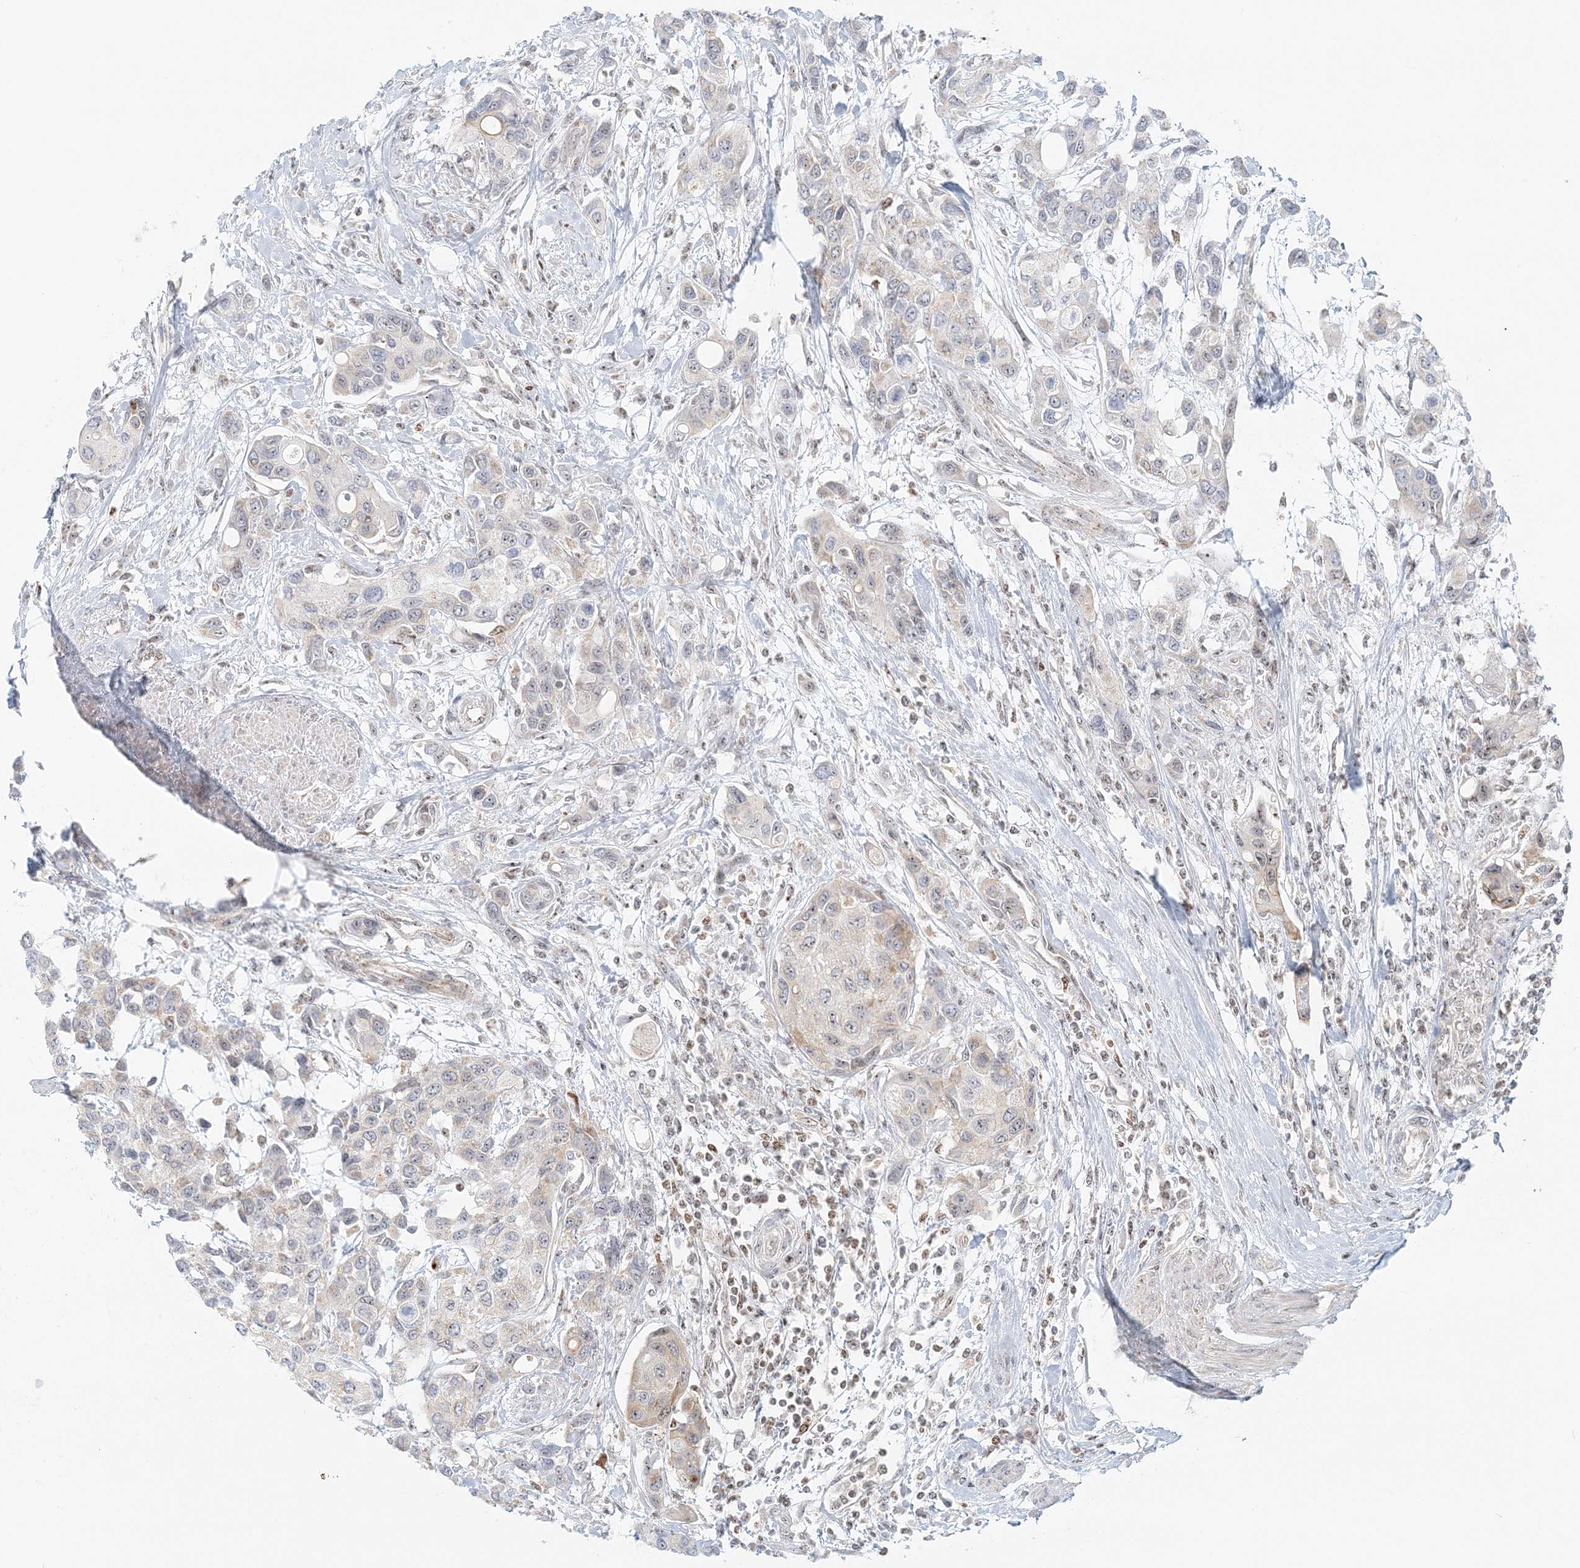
{"staining": {"intensity": "negative", "quantity": "none", "location": "none"}, "tissue": "urothelial cancer", "cell_type": "Tumor cells", "image_type": "cancer", "snomed": [{"axis": "morphology", "description": "Normal tissue, NOS"}, {"axis": "morphology", "description": "Urothelial carcinoma, High grade"}, {"axis": "topography", "description": "Vascular tissue"}, {"axis": "topography", "description": "Urinary bladder"}], "caption": "Immunohistochemistry (IHC) of high-grade urothelial carcinoma shows no positivity in tumor cells. (Immunohistochemistry (IHC), brightfield microscopy, high magnification).", "gene": "UBE2F", "patient": {"sex": "female", "age": 56}}